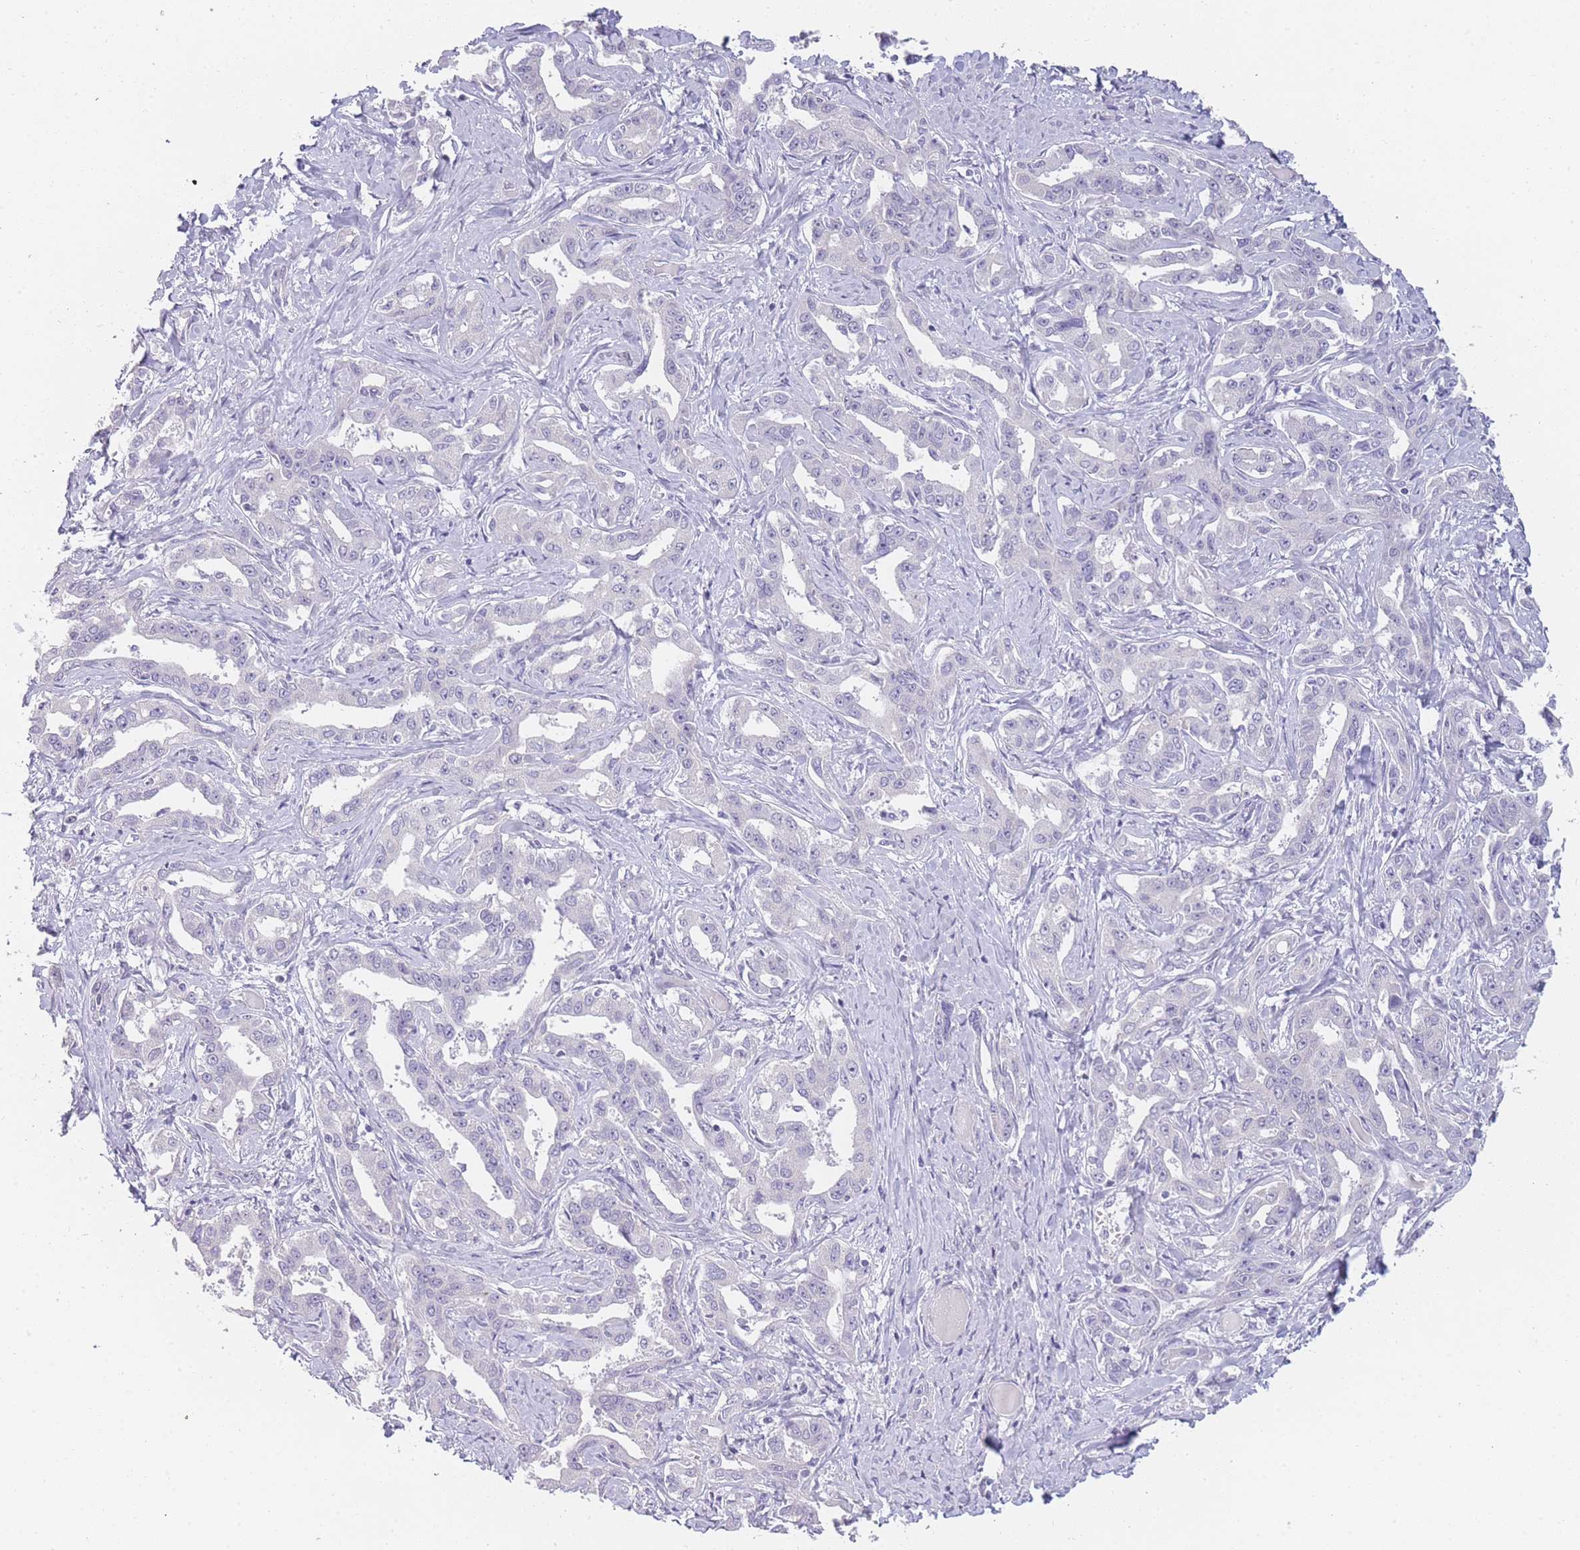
{"staining": {"intensity": "negative", "quantity": "none", "location": "none"}, "tissue": "liver cancer", "cell_type": "Tumor cells", "image_type": "cancer", "snomed": [{"axis": "morphology", "description": "Cholangiocarcinoma"}, {"axis": "topography", "description": "Liver"}], "caption": "Tumor cells are negative for protein expression in human liver cancer. The staining is performed using DAB (3,3'-diaminobenzidine) brown chromogen with nuclei counter-stained in using hematoxylin.", "gene": "INS", "patient": {"sex": "male", "age": 59}}